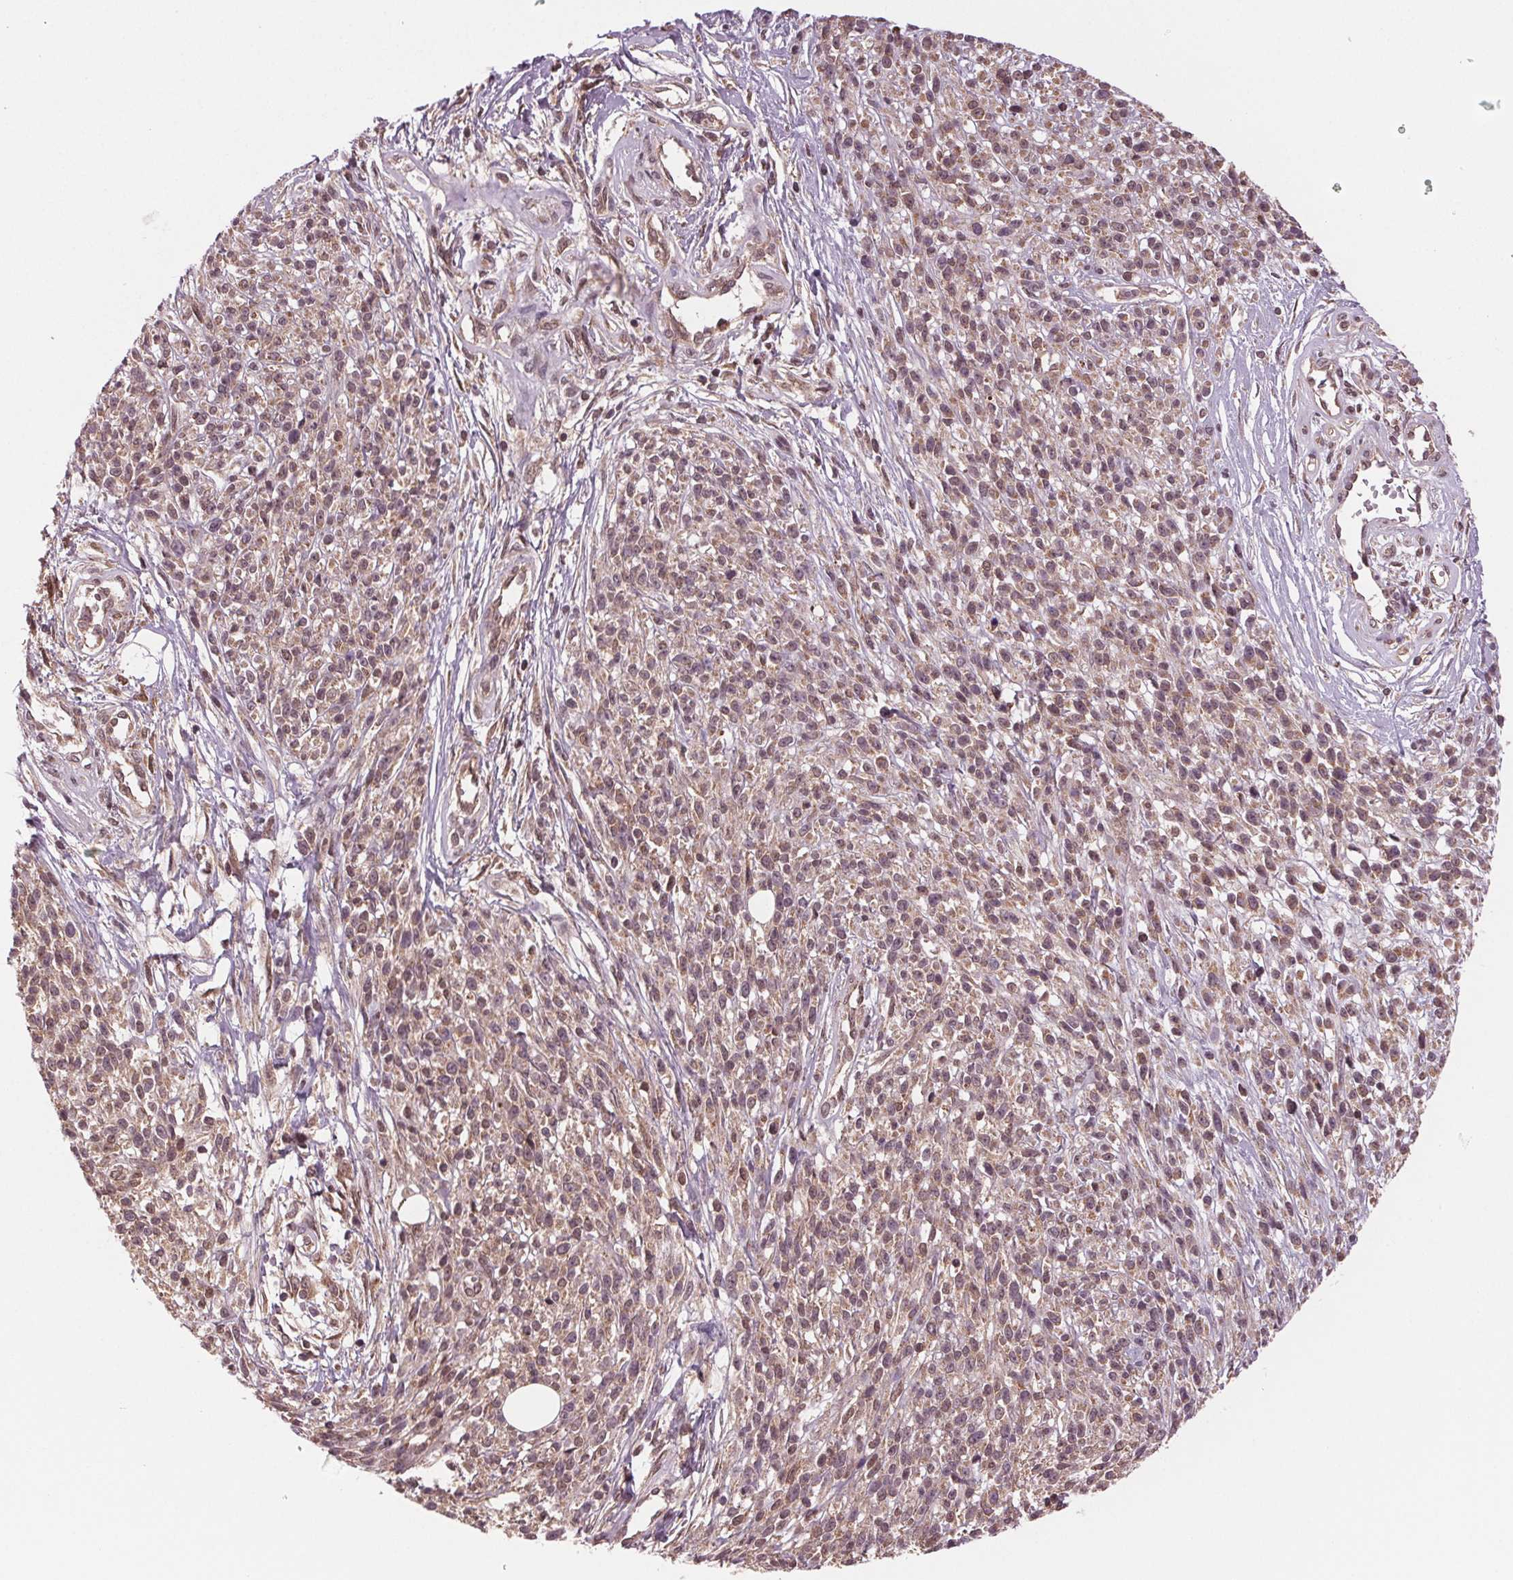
{"staining": {"intensity": "weak", "quantity": ">75%", "location": "cytoplasmic/membranous,nuclear"}, "tissue": "melanoma", "cell_type": "Tumor cells", "image_type": "cancer", "snomed": [{"axis": "morphology", "description": "Malignant melanoma, NOS"}, {"axis": "topography", "description": "Skin"}, {"axis": "topography", "description": "Skin of trunk"}], "caption": "DAB (3,3'-diaminobenzidine) immunohistochemical staining of human malignant melanoma shows weak cytoplasmic/membranous and nuclear protein expression in about >75% of tumor cells.", "gene": "STAT3", "patient": {"sex": "male", "age": 74}}